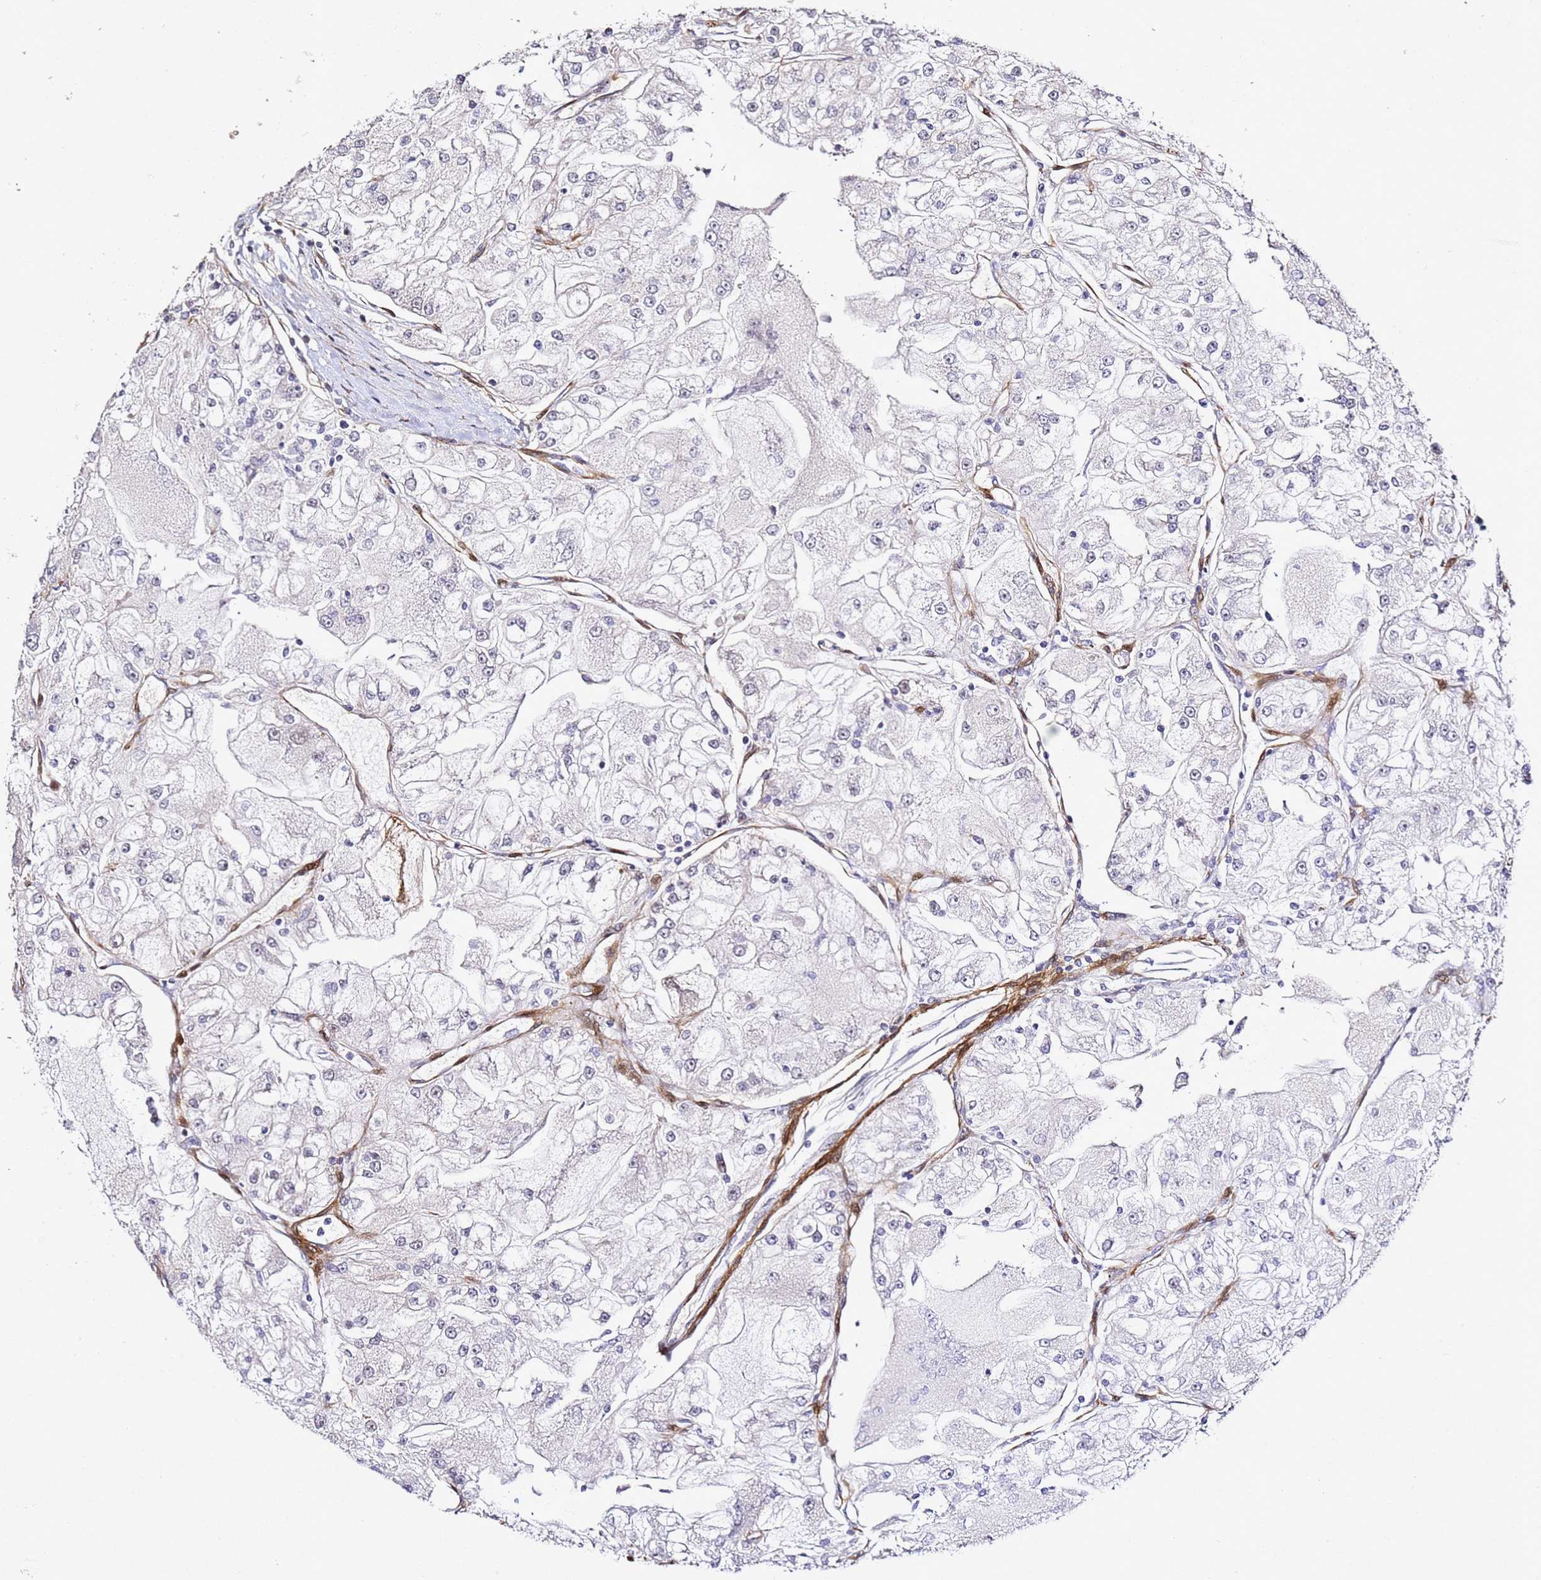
{"staining": {"intensity": "negative", "quantity": "none", "location": "none"}, "tissue": "renal cancer", "cell_type": "Tumor cells", "image_type": "cancer", "snomed": [{"axis": "morphology", "description": "Adenocarcinoma, NOS"}, {"axis": "topography", "description": "Kidney"}], "caption": "DAB (3,3'-diaminobenzidine) immunohistochemical staining of human adenocarcinoma (renal) exhibits no significant expression in tumor cells. (DAB immunohistochemistry, high magnification).", "gene": "ZNF296", "patient": {"sex": "female", "age": 72}}